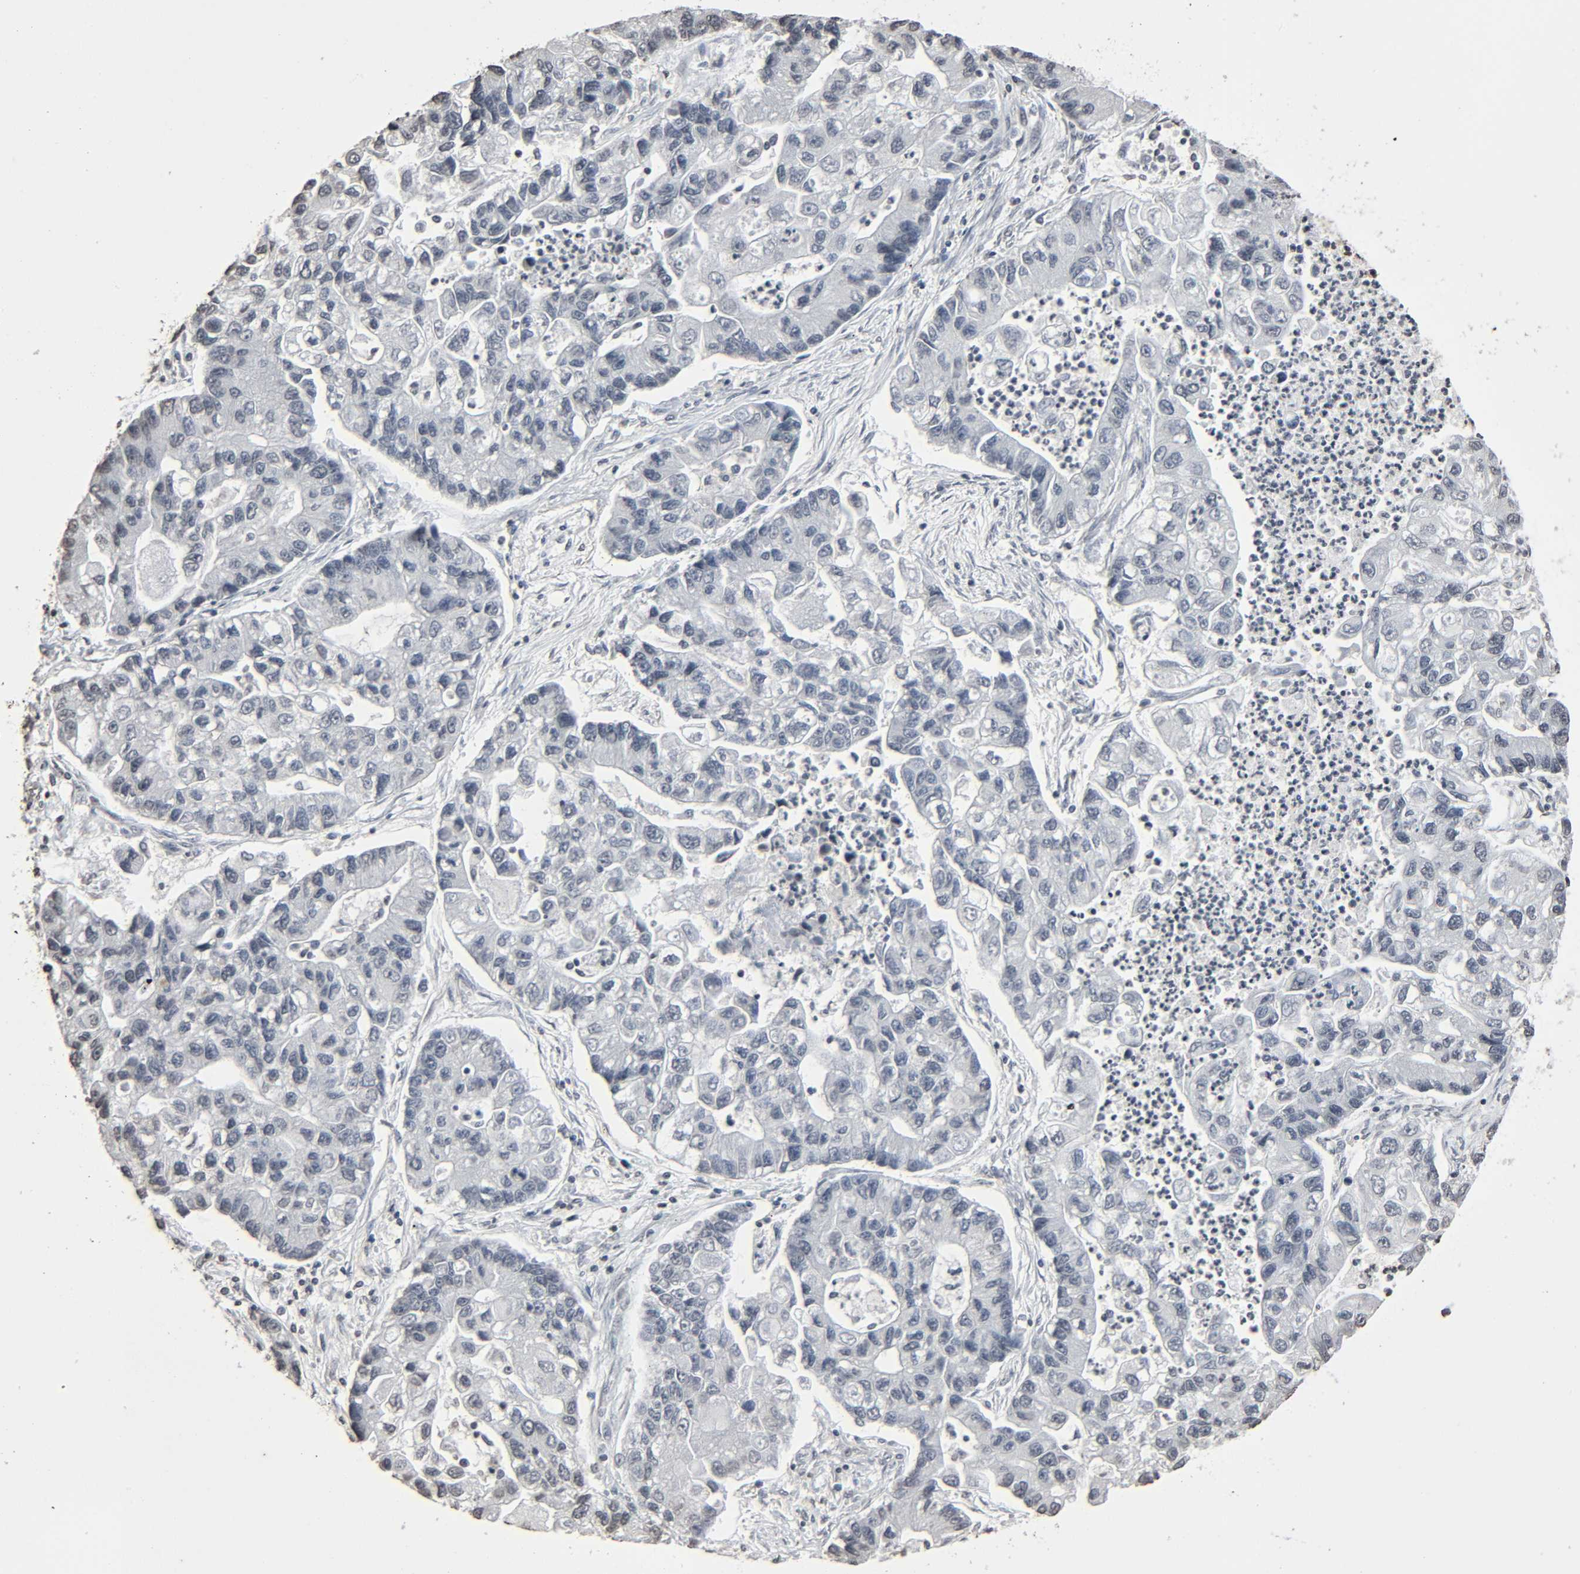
{"staining": {"intensity": "negative", "quantity": "none", "location": "none"}, "tissue": "lung cancer", "cell_type": "Tumor cells", "image_type": "cancer", "snomed": [{"axis": "morphology", "description": "Adenocarcinoma, NOS"}, {"axis": "topography", "description": "Lung"}], "caption": "Micrograph shows no protein positivity in tumor cells of lung cancer (adenocarcinoma) tissue. (DAB immunohistochemistry, high magnification).", "gene": "STK4", "patient": {"sex": "female", "age": 51}}